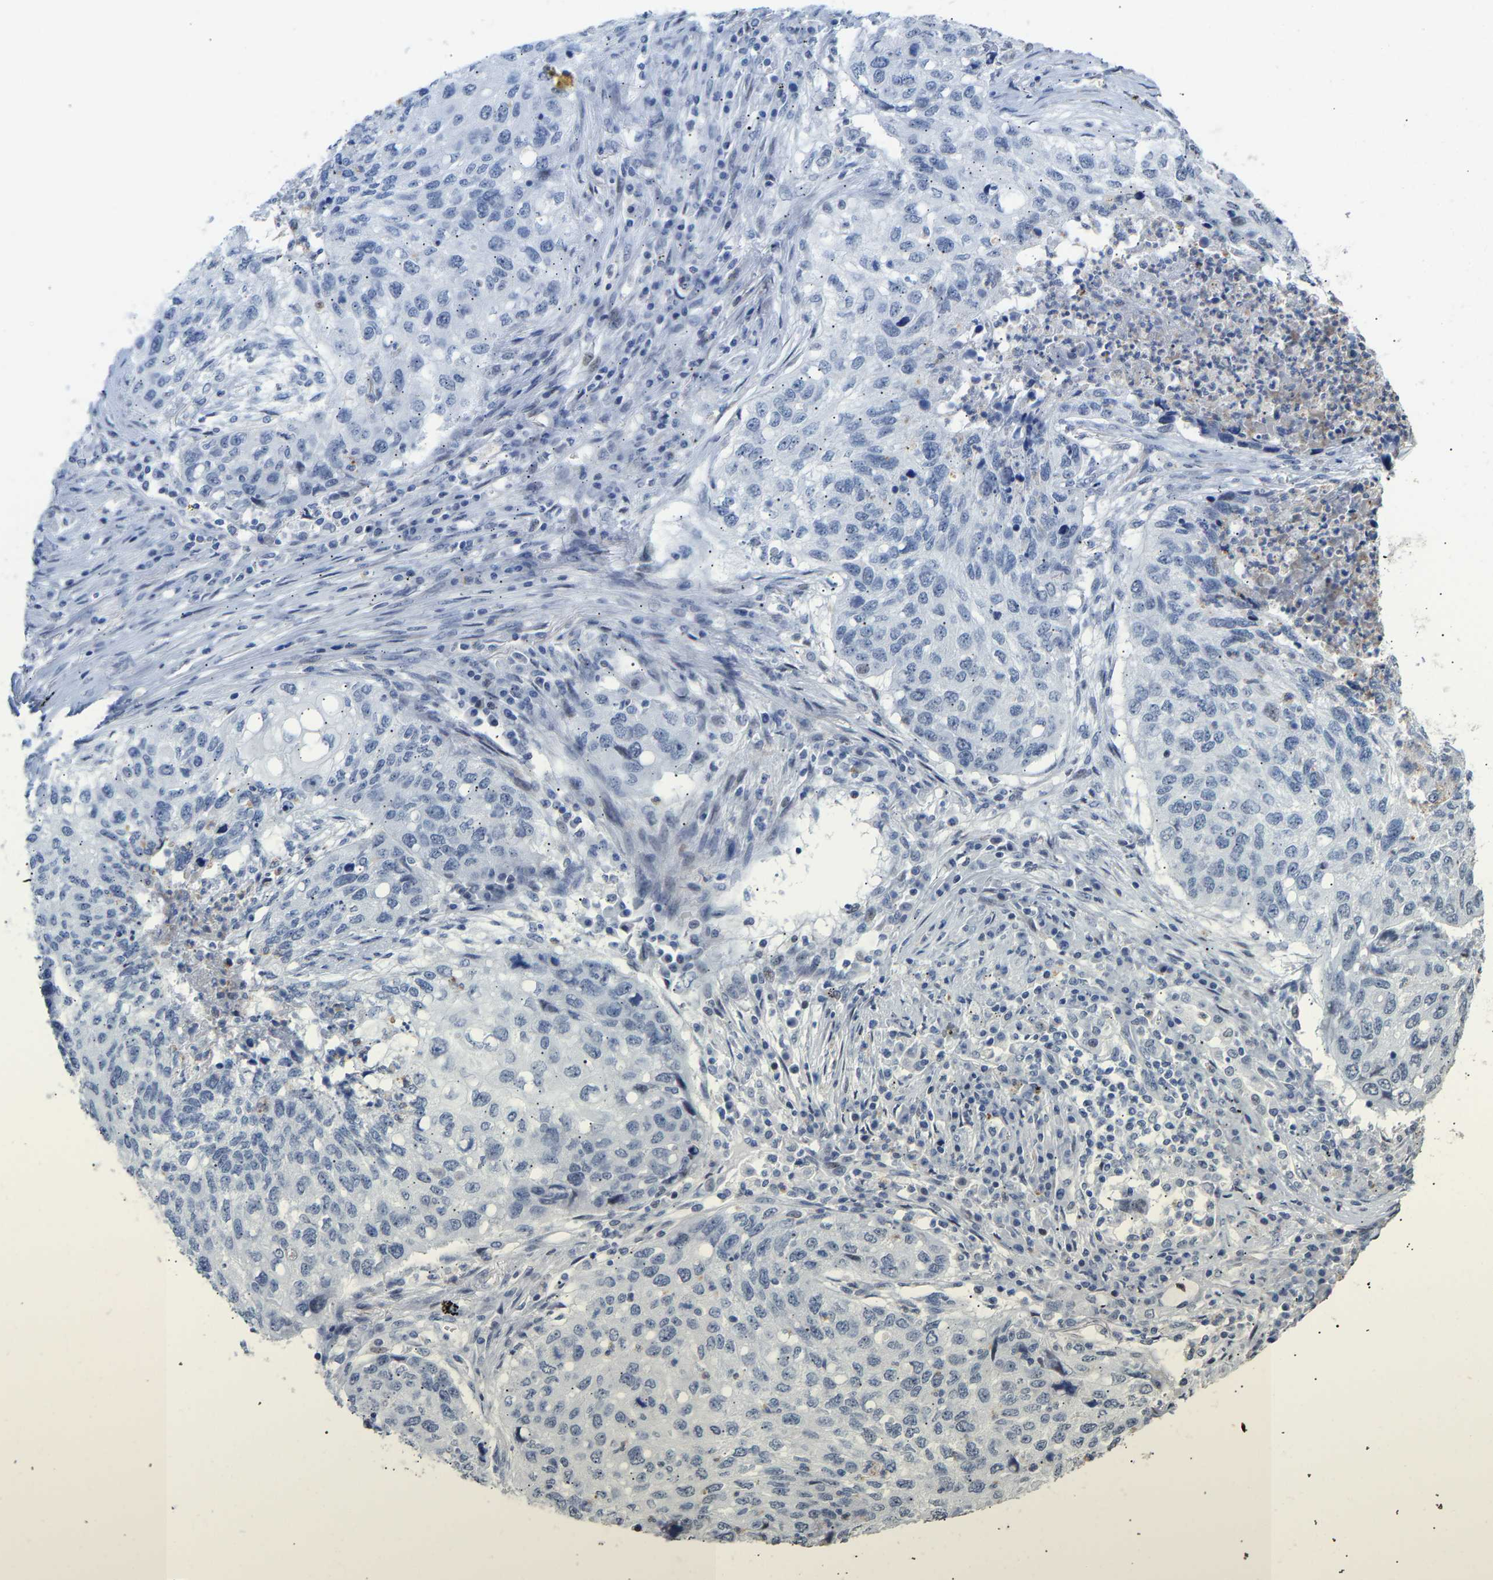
{"staining": {"intensity": "negative", "quantity": "none", "location": "none"}, "tissue": "lung cancer", "cell_type": "Tumor cells", "image_type": "cancer", "snomed": [{"axis": "morphology", "description": "Squamous cell carcinoma, NOS"}, {"axis": "topography", "description": "Lung"}], "caption": "IHC of human squamous cell carcinoma (lung) shows no positivity in tumor cells.", "gene": "AMPH", "patient": {"sex": "female", "age": 63}}